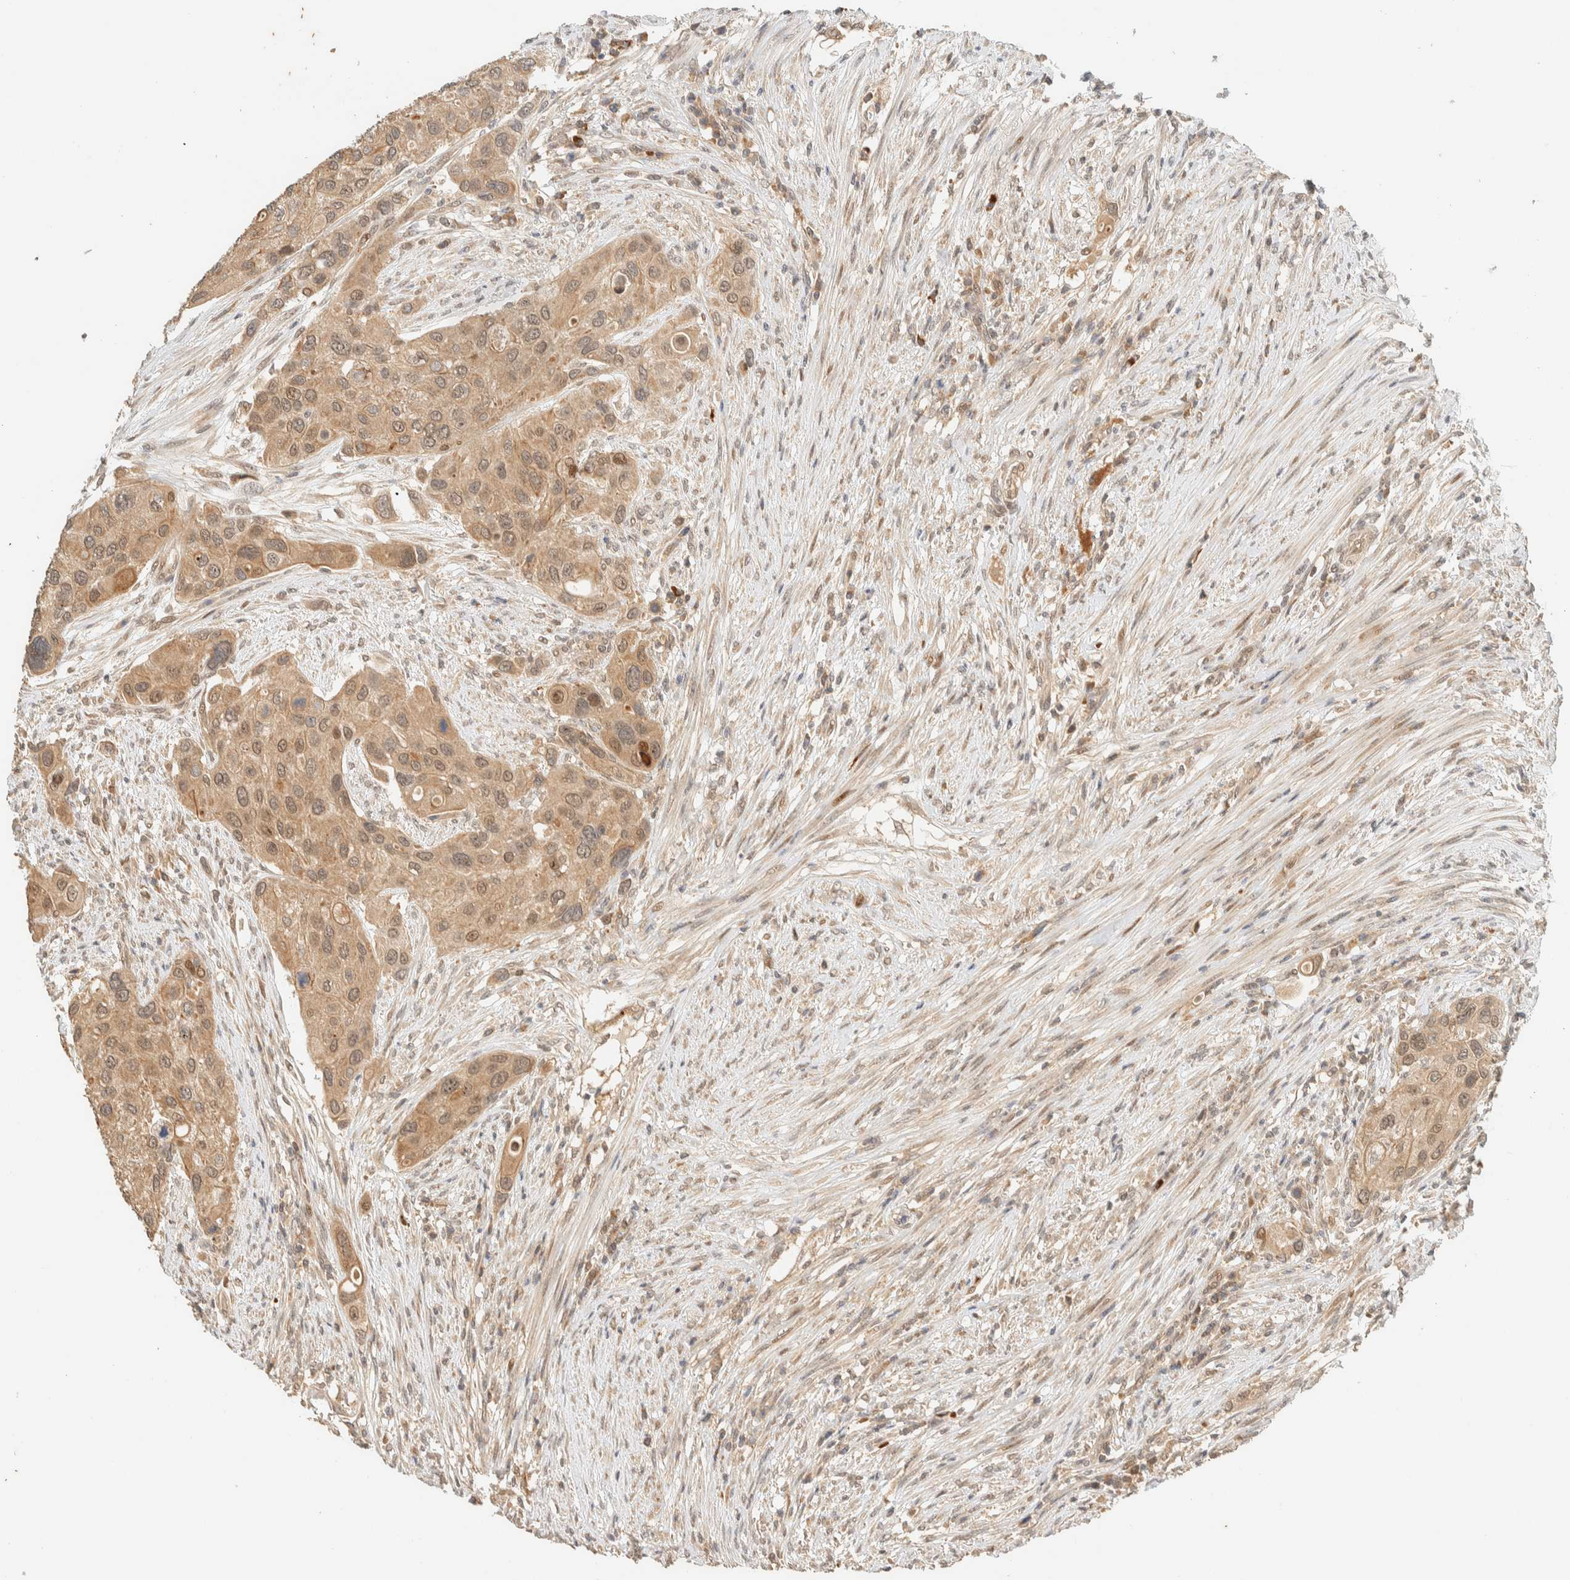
{"staining": {"intensity": "weak", "quantity": ">75%", "location": "cytoplasmic/membranous"}, "tissue": "urothelial cancer", "cell_type": "Tumor cells", "image_type": "cancer", "snomed": [{"axis": "morphology", "description": "Urothelial carcinoma, High grade"}, {"axis": "topography", "description": "Urinary bladder"}], "caption": "Immunohistochemical staining of human urothelial cancer shows low levels of weak cytoplasmic/membranous protein expression in about >75% of tumor cells.", "gene": "ZBTB34", "patient": {"sex": "female", "age": 56}}